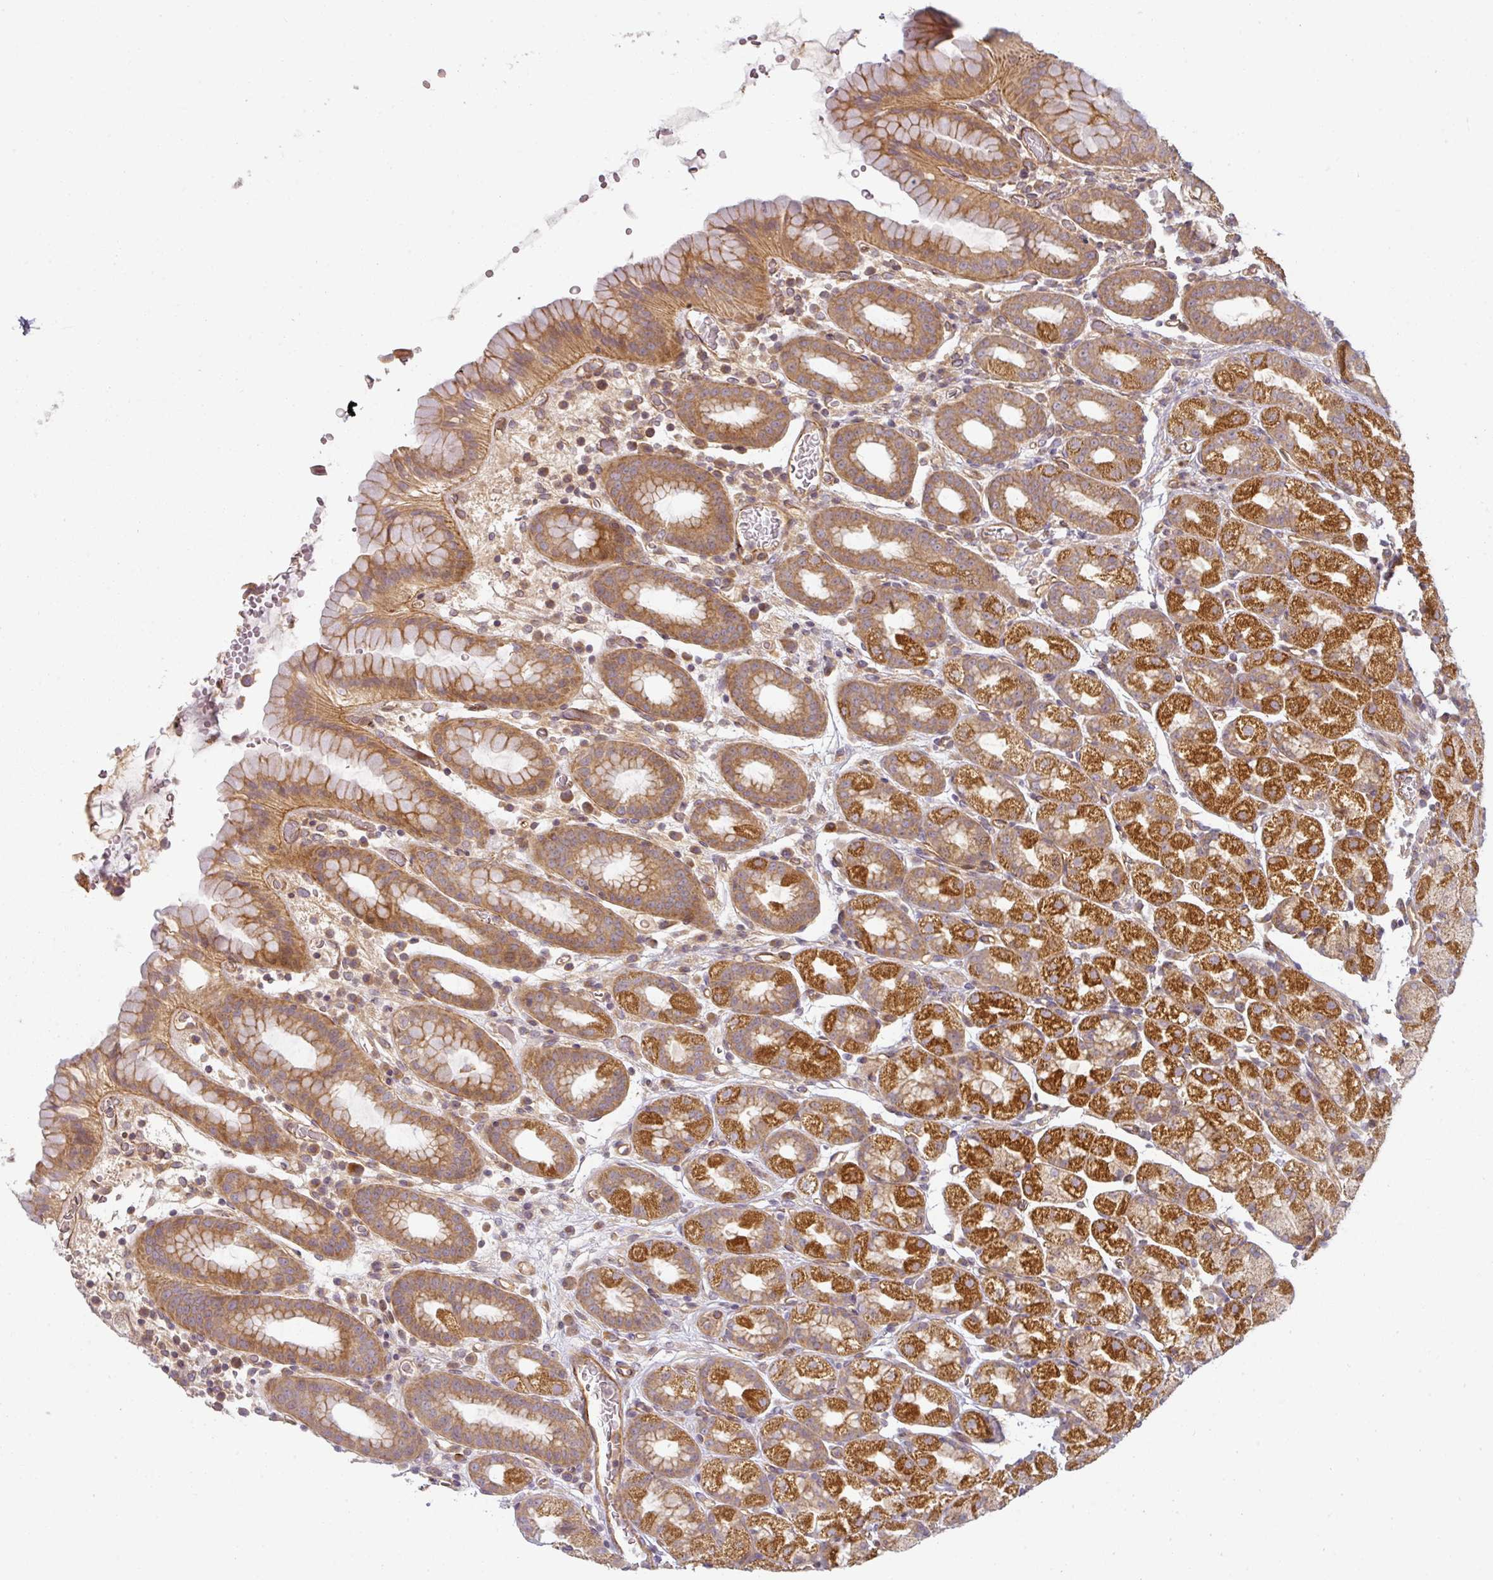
{"staining": {"intensity": "strong", "quantity": ">75%", "location": "cytoplasmic/membranous"}, "tissue": "stomach", "cell_type": "Glandular cells", "image_type": "normal", "snomed": [{"axis": "morphology", "description": "Normal tissue, NOS"}, {"axis": "topography", "description": "Stomach, upper"}, {"axis": "topography", "description": "Stomach, lower"}, {"axis": "topography", "description": "Small intestine"}], "caption": "IHC (DAB (3,3'-diaminobenzidine)) staining of unremarkable human stomach displays strong cytoplasmic/membranous protein expression in about >75% of glandular cells.", "gene": "CNOT1", "patient": {"sex": "male", "age": 68}}